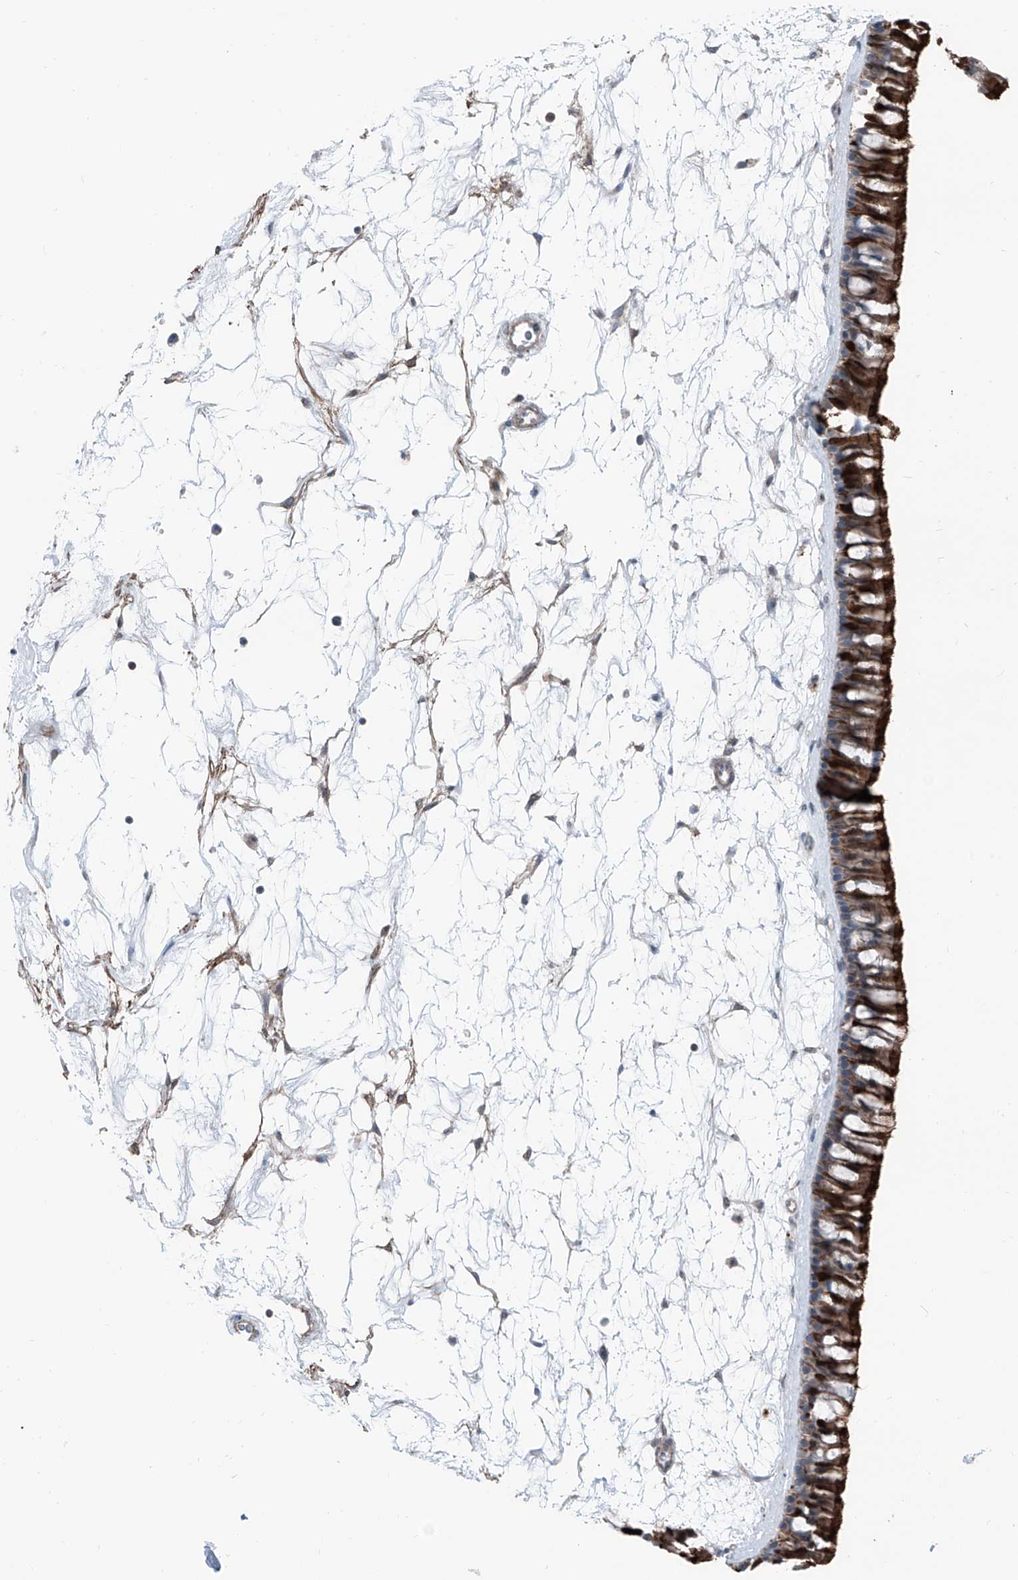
{"staining": {"intensity": "strong", "quantity": "25%-75%", "location": "cytoplasmic/membranous"}, "tissue": "nasopharynx", "cell_type": "Respiratory epithelial cells", "image_type": "normal", "snomed": [{"axis": "morphology", "description": "Normal tissue, NOS"}, {"axis": "topography", "description": "Nasopharynx"}], "caption": "Nasopharynx stained for a protein reveals strong cytoplasmic/membranous positivity in respiratory epithelial cells. (Stains: DAB in brown, nuclei in blue, Microscopy: brightfield microscopy at high magnification).", "gene": "HSPB11", "patient": {"sex": "male", "age": 64}}